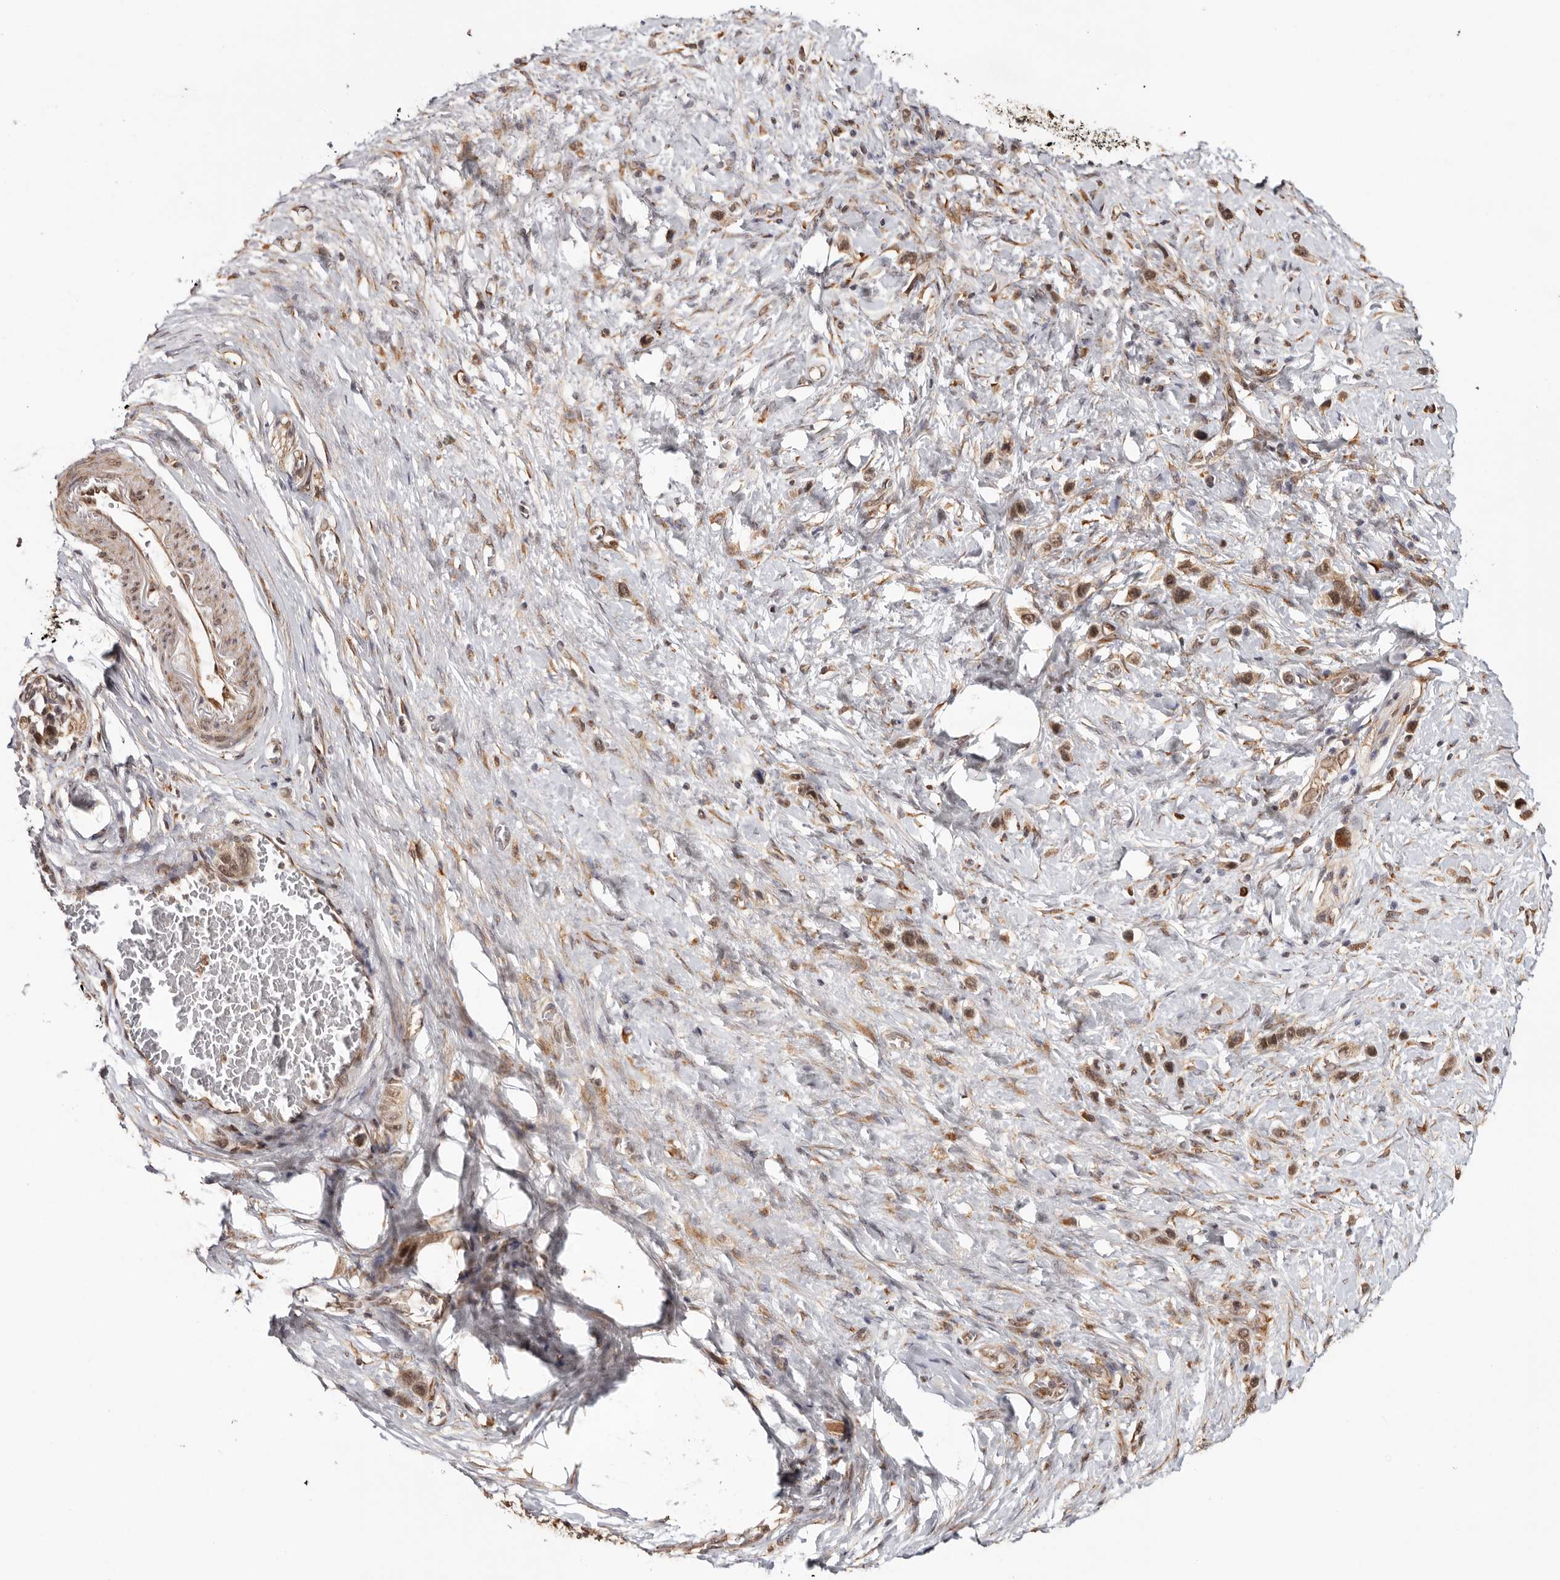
{"staining": {"intensity": "weak", "quantity": ">75%", "location": "cytoplasmic/membranous,nuclear"}, "tissue": "stomach cancer", "cell_type": "Tumor cells", "image_type": "cancer", "snomed": [{"axis": "morphology", "description": "Adenocarcinoma, NOS"}, {"axis": "topography", "description": "Stomach"}], "caption": "IHC image of neoplastic tissue: human stomach cancer stained using immunohistochemistry (IHC) reveals low levels of weak protein expression localized specifically in the cytoplasmic/membranous and nuclear of tumor cells, appearing as a cytoplasmic/membranous and nuclear brown color.", "gene": "ZNF83", "patient": {"sex": "female", "age": 65}}